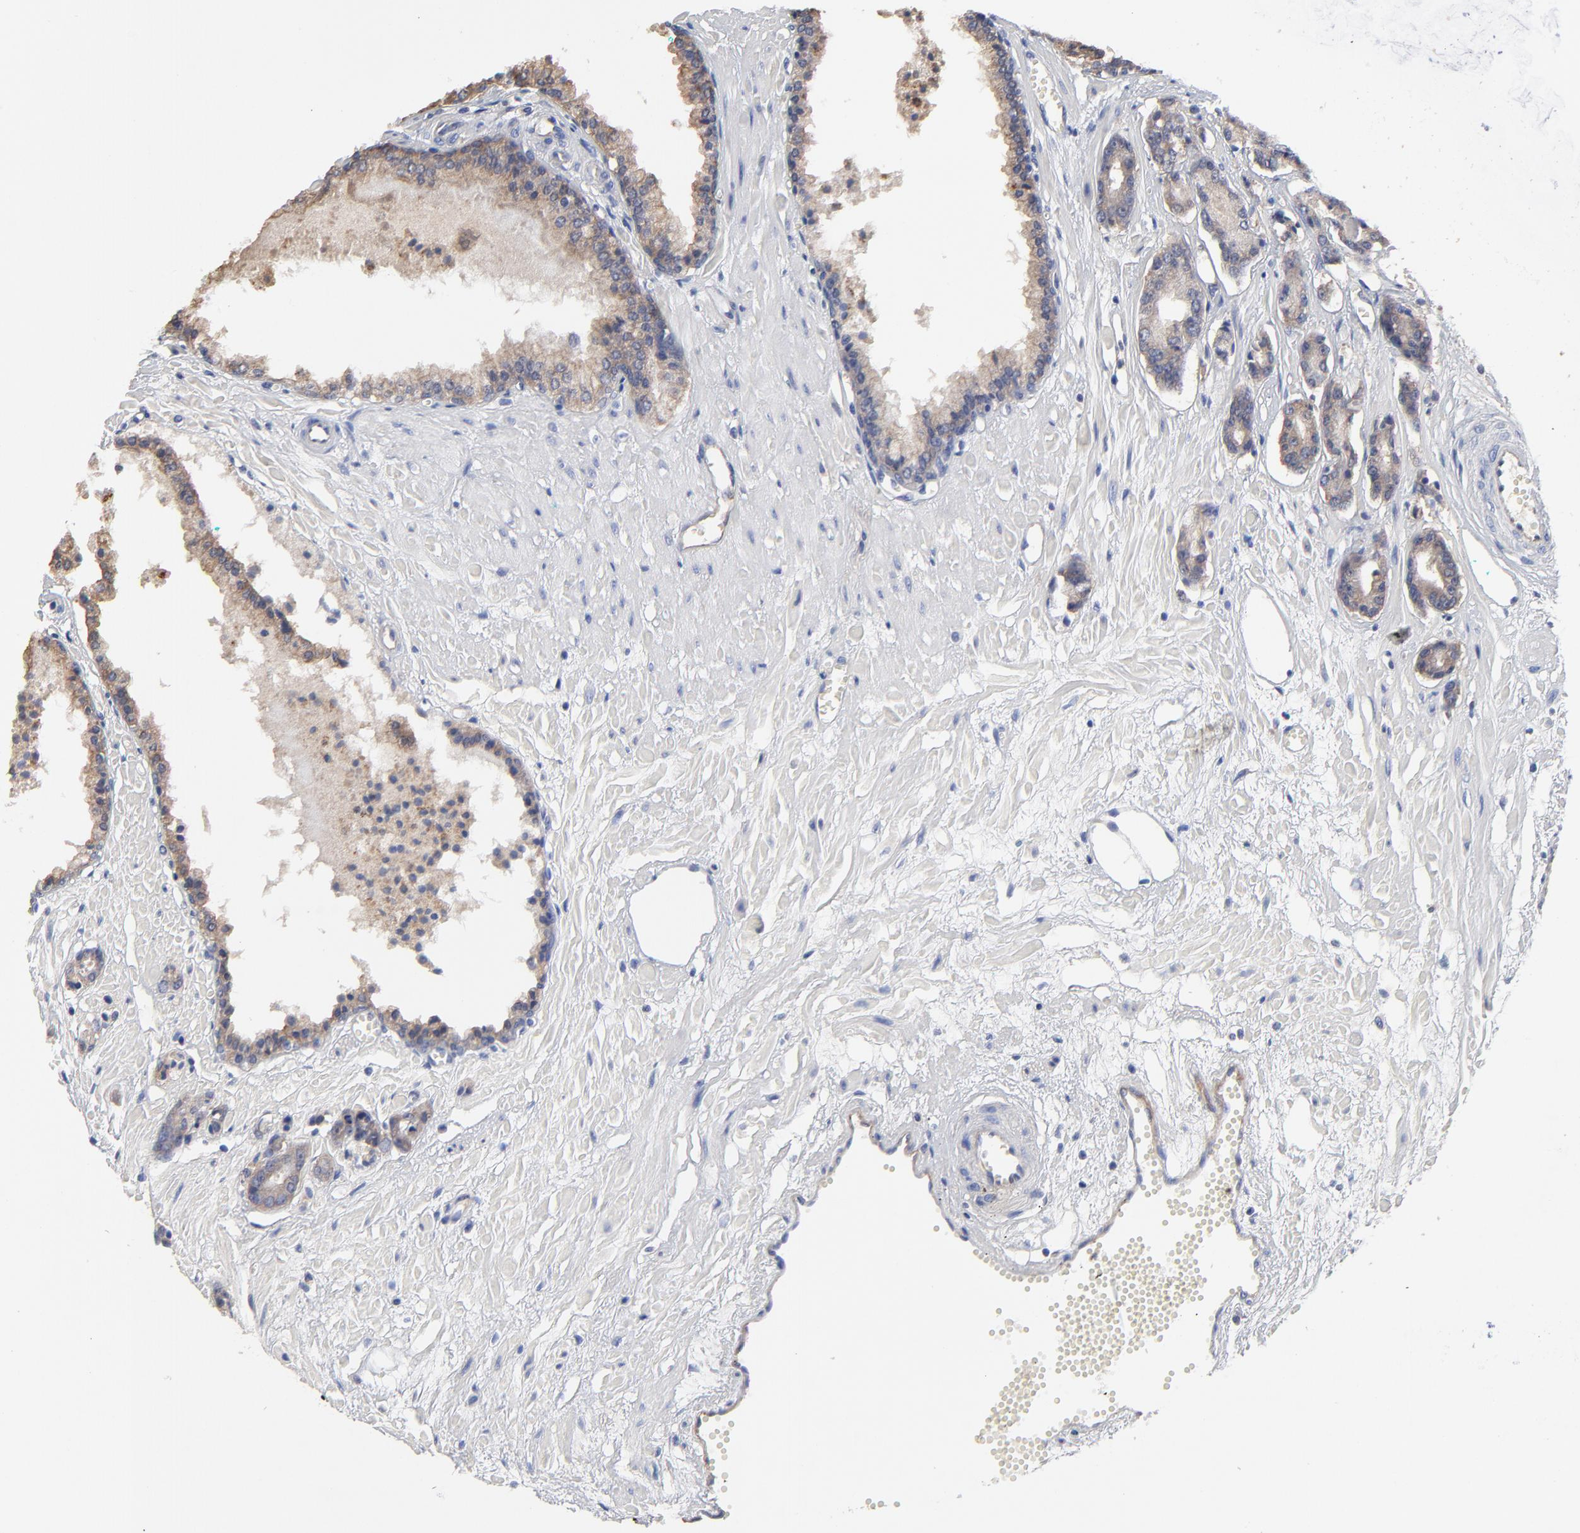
{"staining": {"intensity": "weak", "quantity": ">75%", "location": "cytoplasmic/membranous"}, "tissue": "prostate cancer", "cell_type": "Tumor cells", "image_type": "cancer", "snomed": [{"axis": "morphology", "description": "Adenocarcinoma, High grade"}, {"axis": "topography", "description": "Prostate"}], "caption": "A histopathology image of prostate cancer (high-grade adenocarcinoma) stained for a protein reveals weak cytoplasmic/membranous brown staining in tumor cells.", "gene": "FBXL2", "patient": {"sex": "male", "age": 56}}